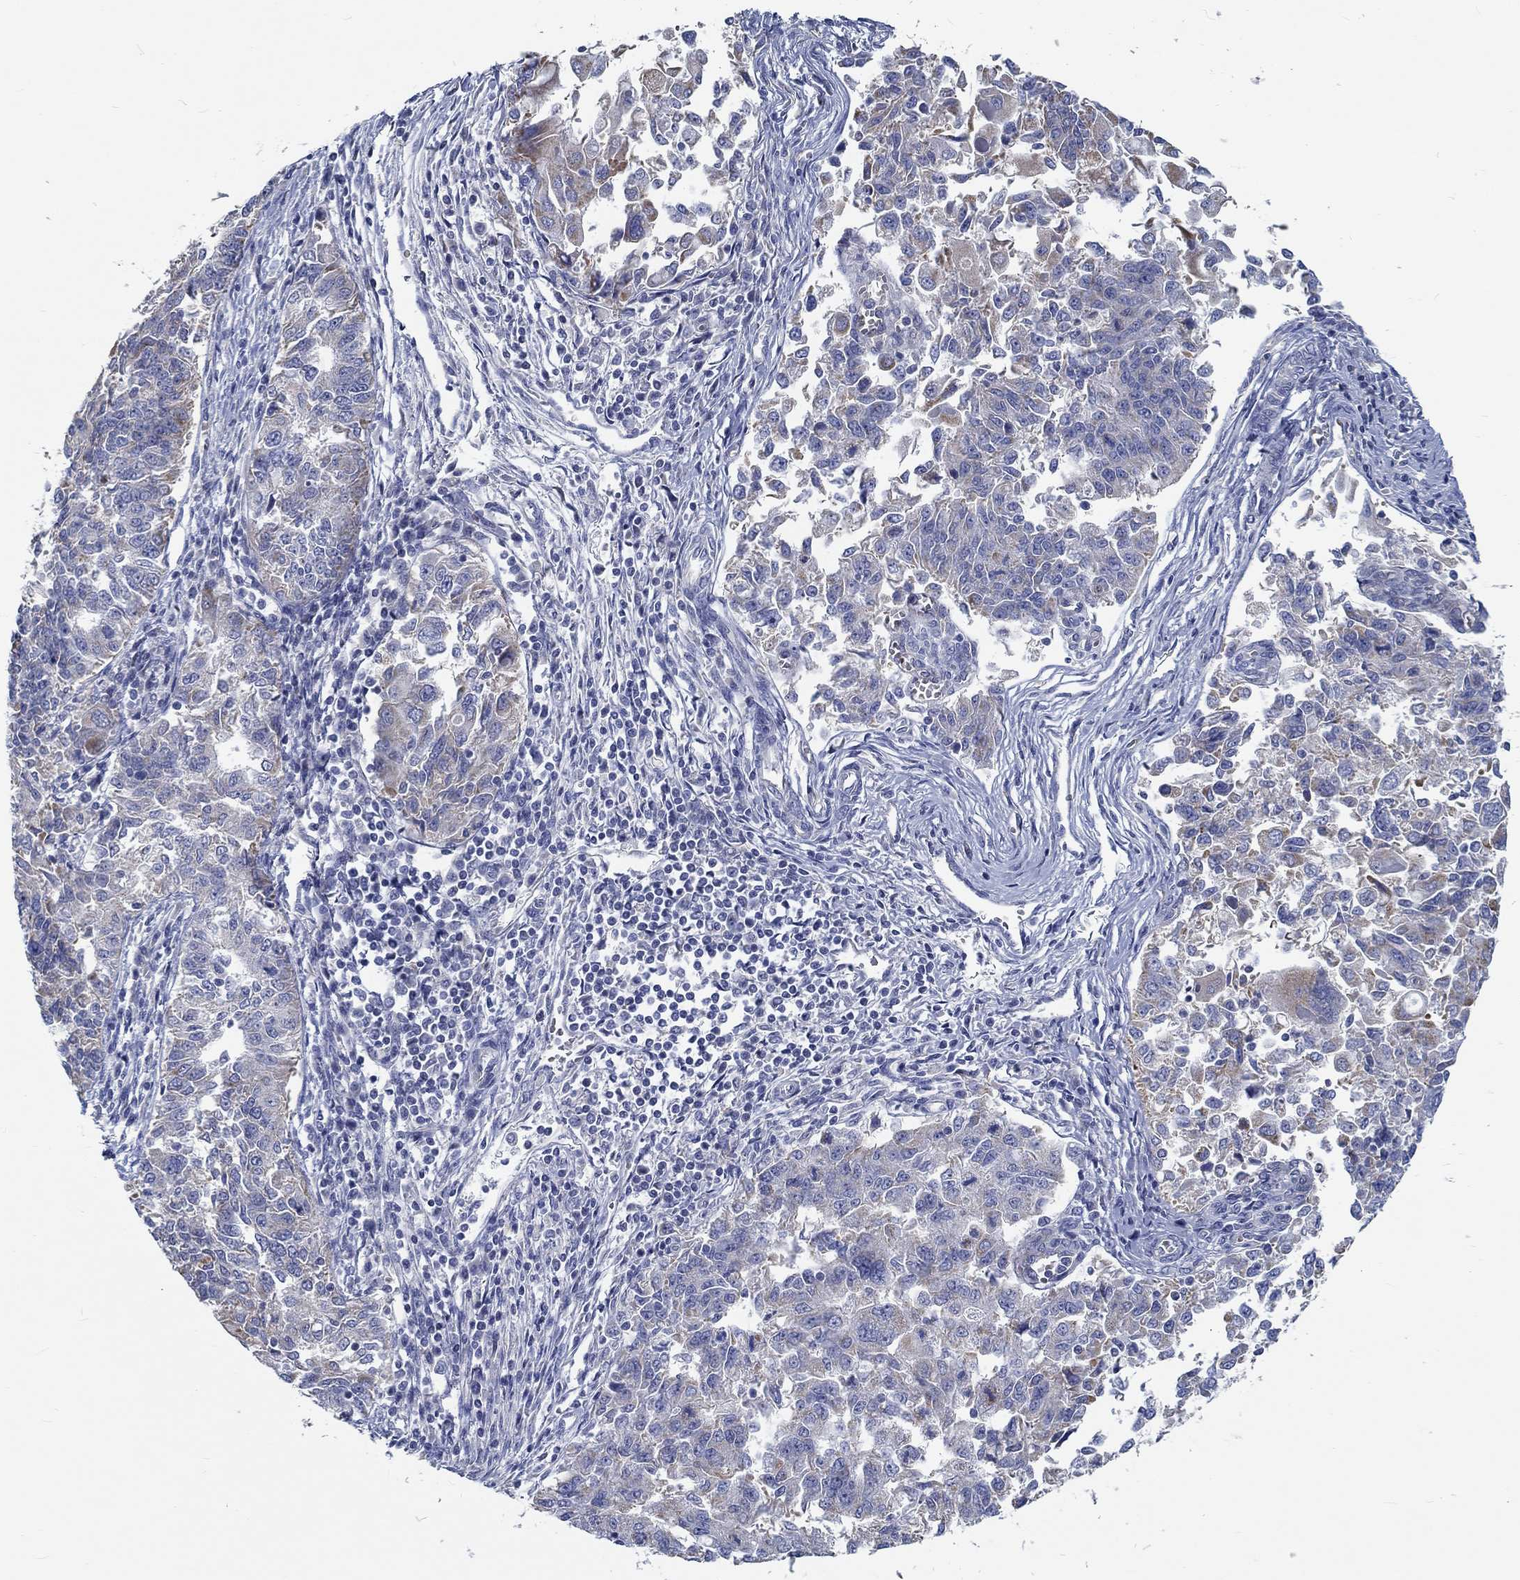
{"staining": {"intensity": "weak", "quantity": "<25%", "location": "cytoplasmic/membranous"}, "tissue": "endometrial cancer", "cell_type": "Tumor cells", "image_type": "cancer", "snomed": [{"axis": "morphology", "description": "Adenocarcinoma, NOS"}, {"axis": "topography", "description": "Endometrium"}], "caption": "There is no significant positivity in tumor cells of endometrial cancer (adenocarcinoma).", "gene": "MYBPC1", "patient": {"sex": "female", "age": 43}}